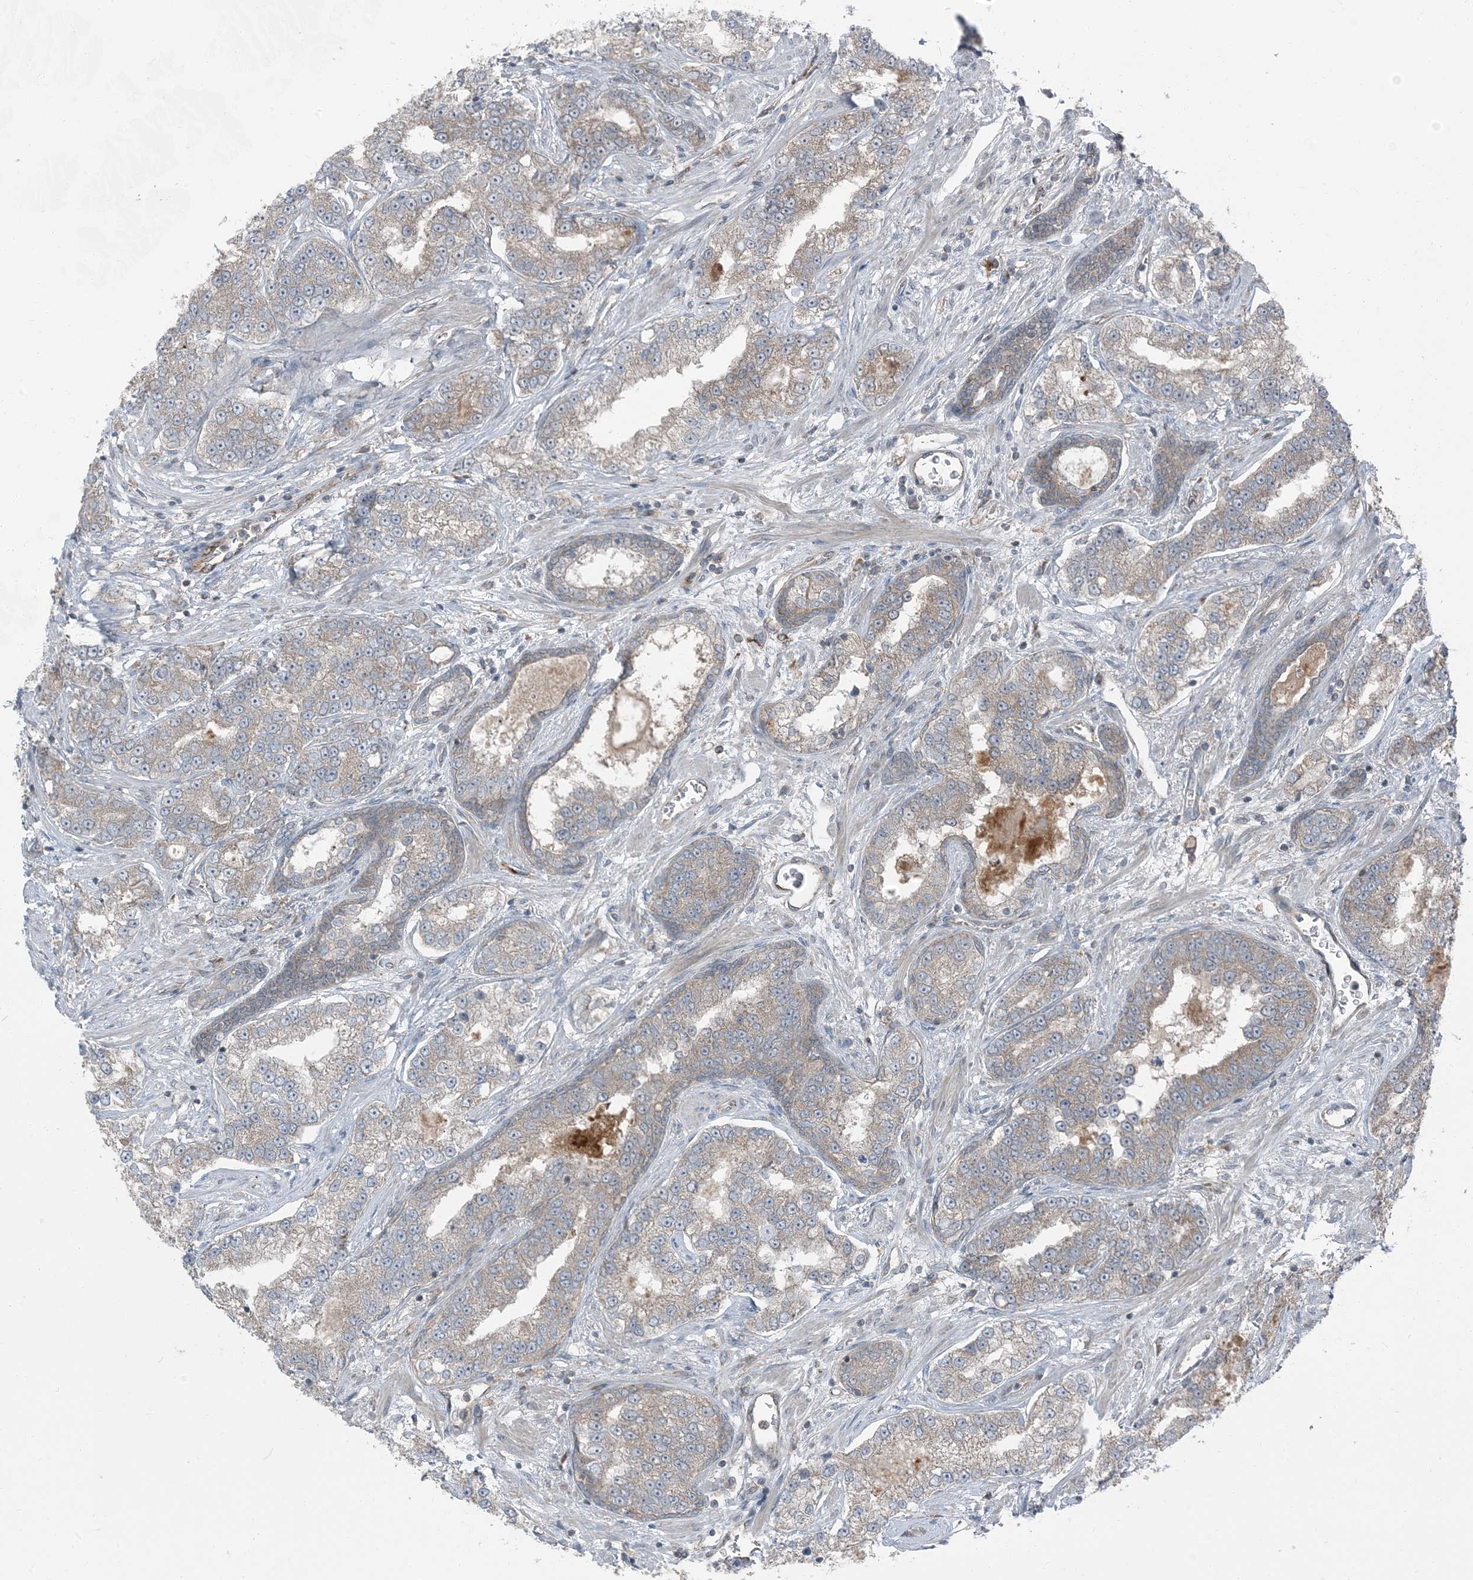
{"staining": {"intensity": "weak", "quantity": "<25%", "location": "cytoplasmic/membranous"}, "tissue": "prostate cancer", "cell_type": "Tumor cells", "image_type": "cancer", "snomed": [{"axis": "morphology", "description": "Normal tissue, NOS"}, {"axis": "morphology", "description": "Adenocarcinoma, High grade"}, {"axis": "topography", "description": "Prostate"}], "caption": "This histopathology image is of prostate cancer stained with immunohistochemistry (IHC) to label a protein in brown with the nuclei are counter-stained blue. There is no staining in tumor cells.", "gene": "RAB3GAP1", "patient": {"sex": "male", "age": 83}}